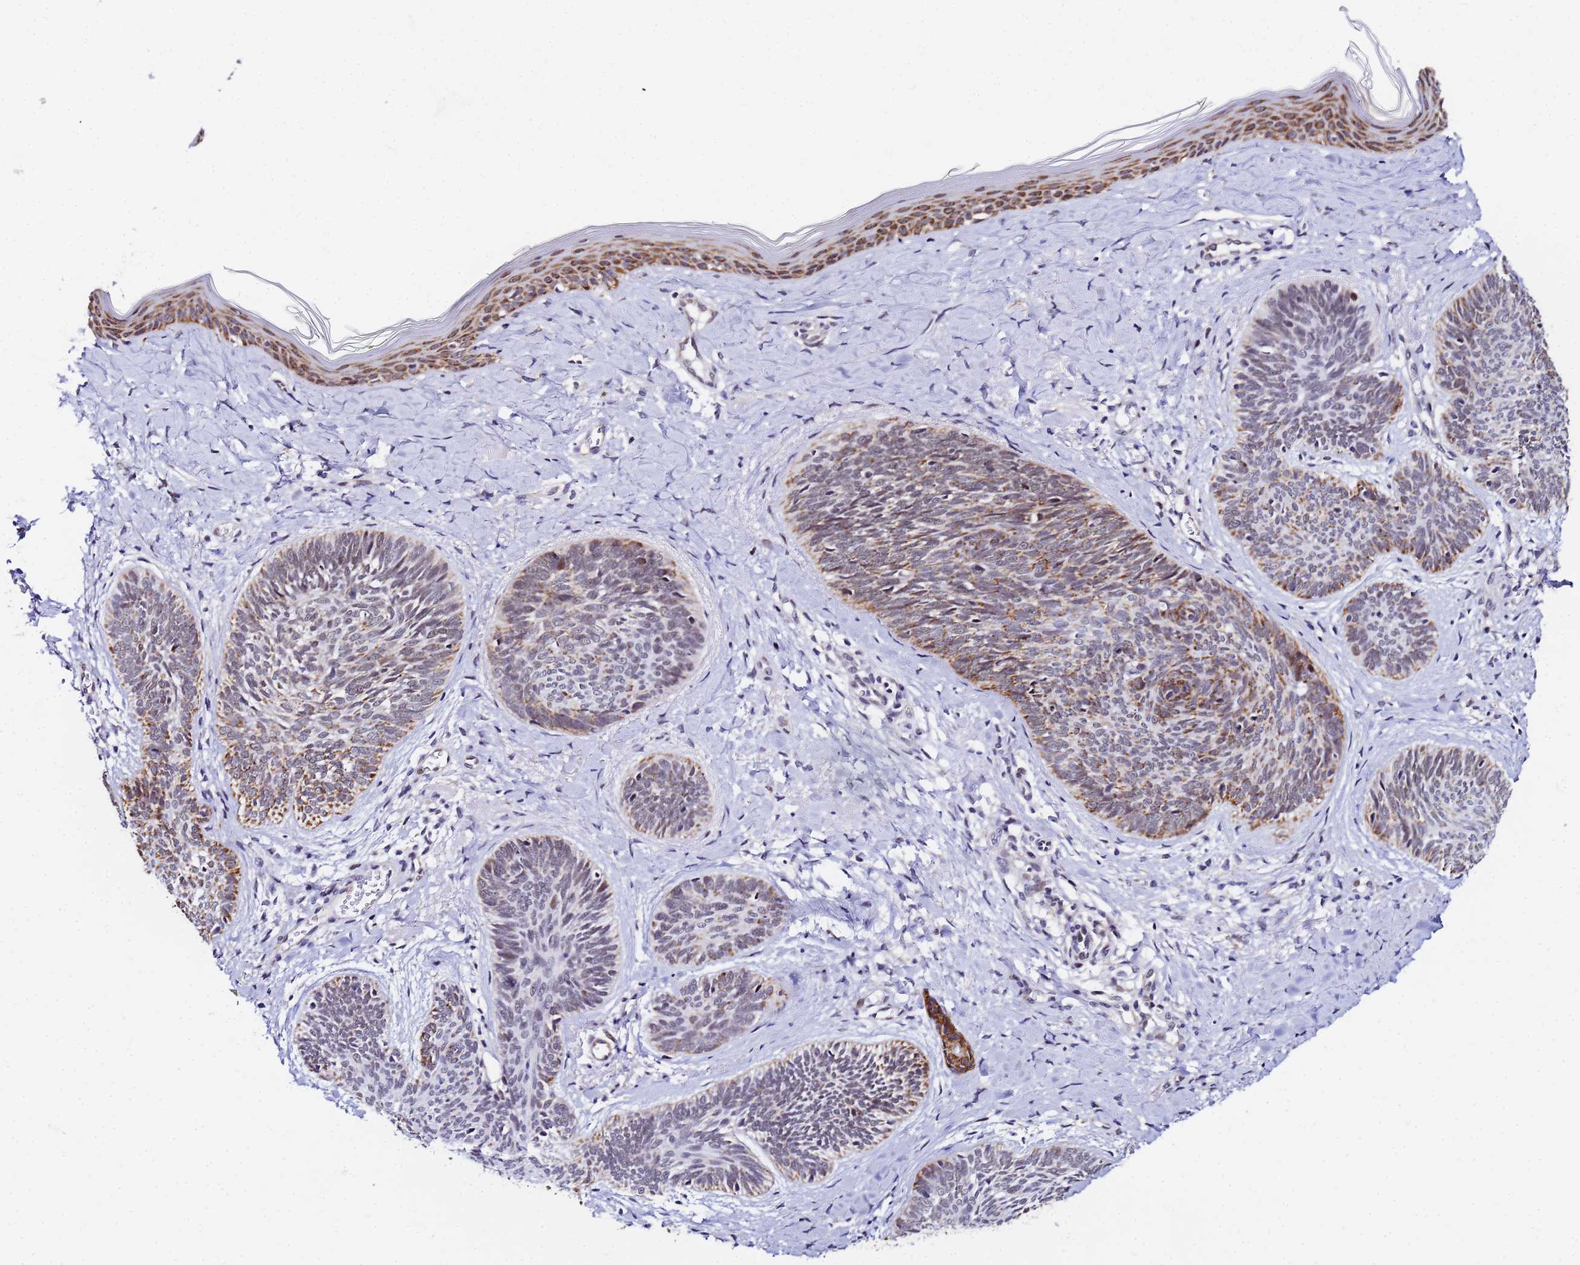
{"staining": {"intensity": "moderate", "quantity": "25%-75%", "location": "cytoplasmic/membranous"}, "tissue": "skin cancer", "cell_type": "Tumor cells", "image_type": "cancer", "snomed": [{"axis": "morphology", "description": "Basal cell carcinoma"}, {"axis": "topography", "description": "Skin"}], "caption": "Basal cell carcinoma (skin) stained with a brown dye reveals moderate cytoplasmic/membranous positive expression in about 25%-75% of tumor cells.", "gene": "CKMT1A", "patient": {"sex": "female", "age": 81}}